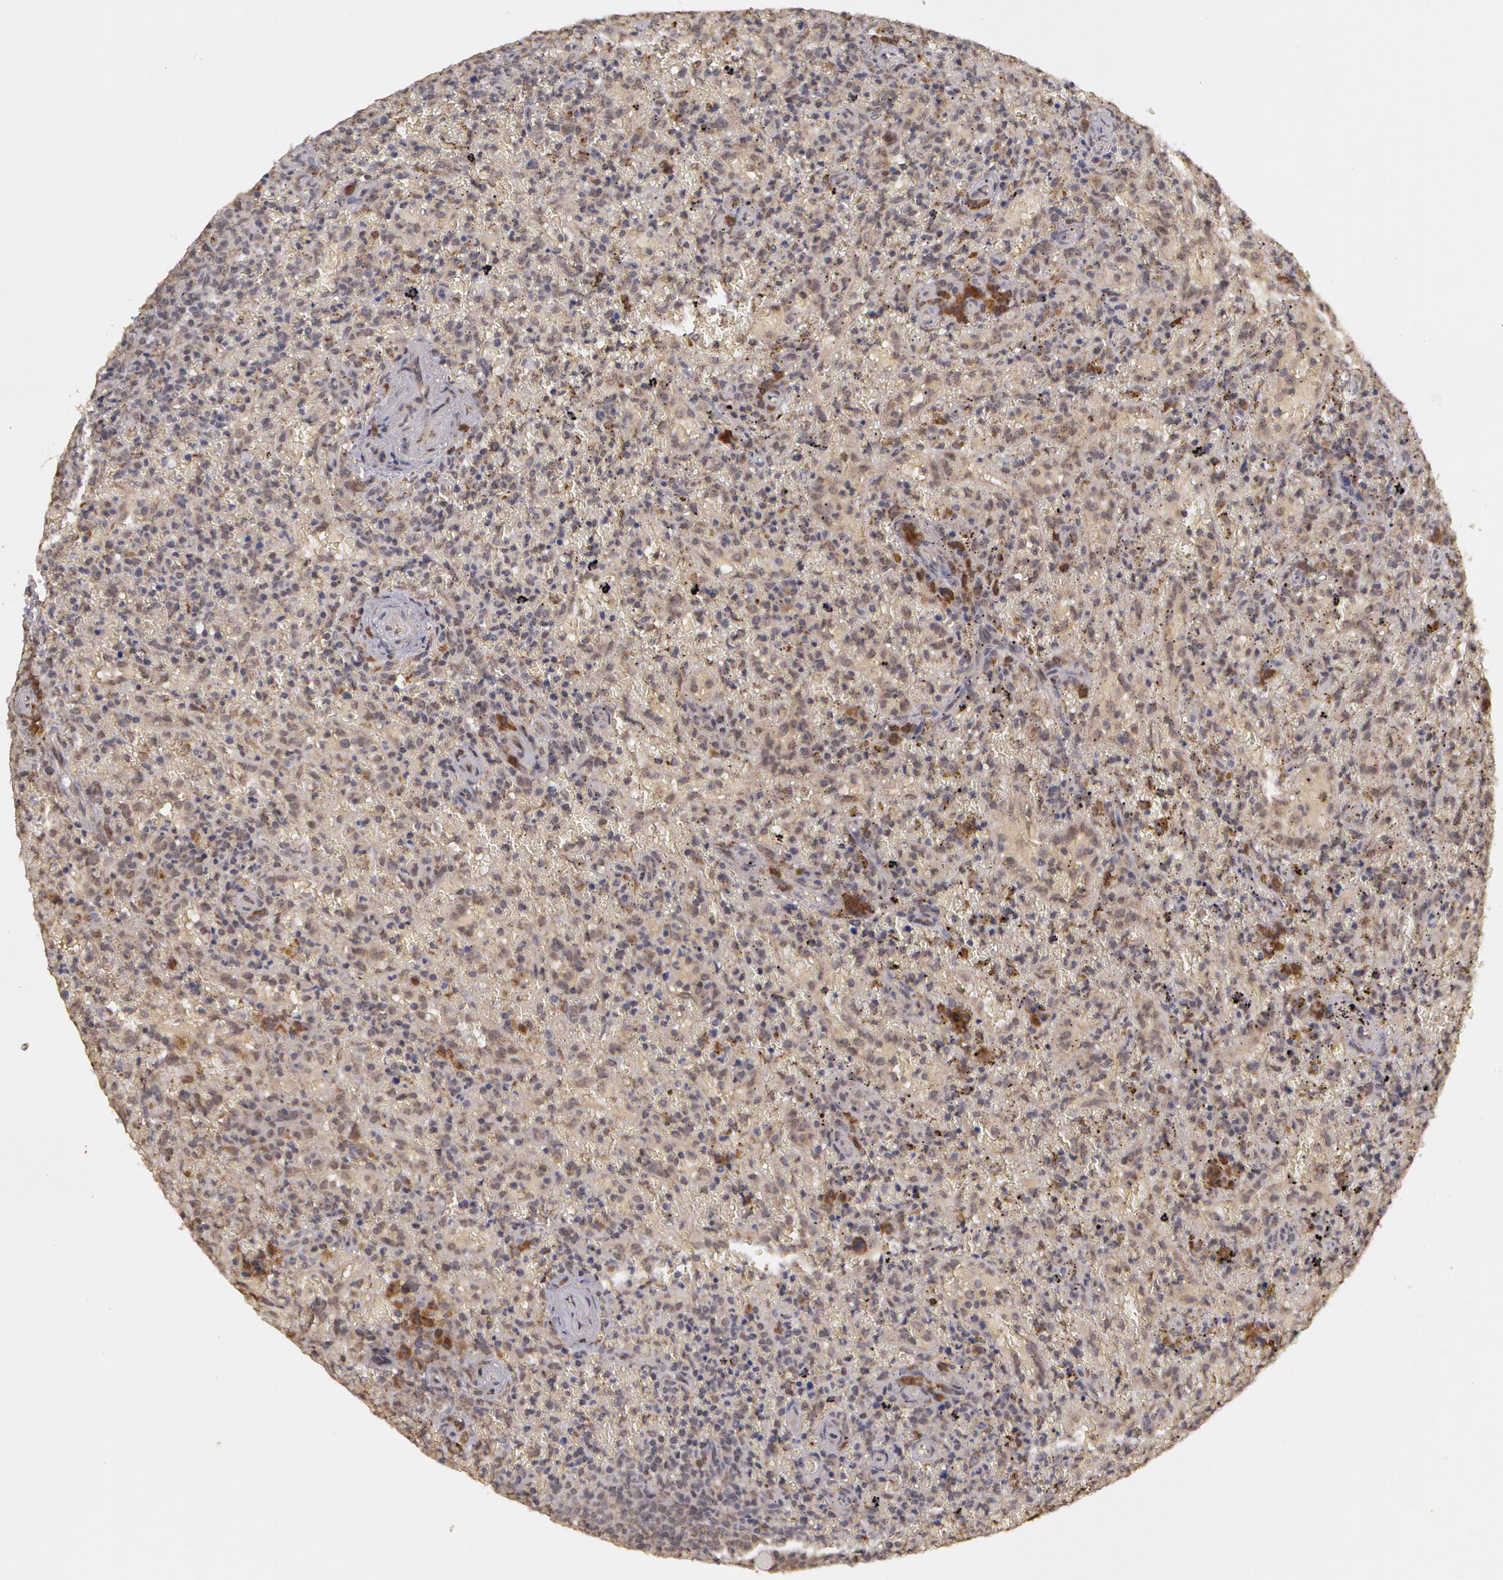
{"staining": {"intensity": "strong", "quantity": "25%-75%", "location": "cytoplasmic/membranous"}, "tissue": "lymphoma", "cell_type": "Tumor cells", "image_type": "cancer", "snomed": [{"axis": "morphology", "description": "Malignant lymphoma, non-Hodgkin's type, High grade"}, {"axis": "topography", "description": "Spleen"}, {"axis": "topography", "description": "Lymph node"}], "caption": "Human malignant lymphoma, non-Hodgkin's type (high-grade) stained with a protein marker demonstrates strong staining in tumor cells.", "gene": "GLIS1", "patient": {"sex": "female", "age": 70}}